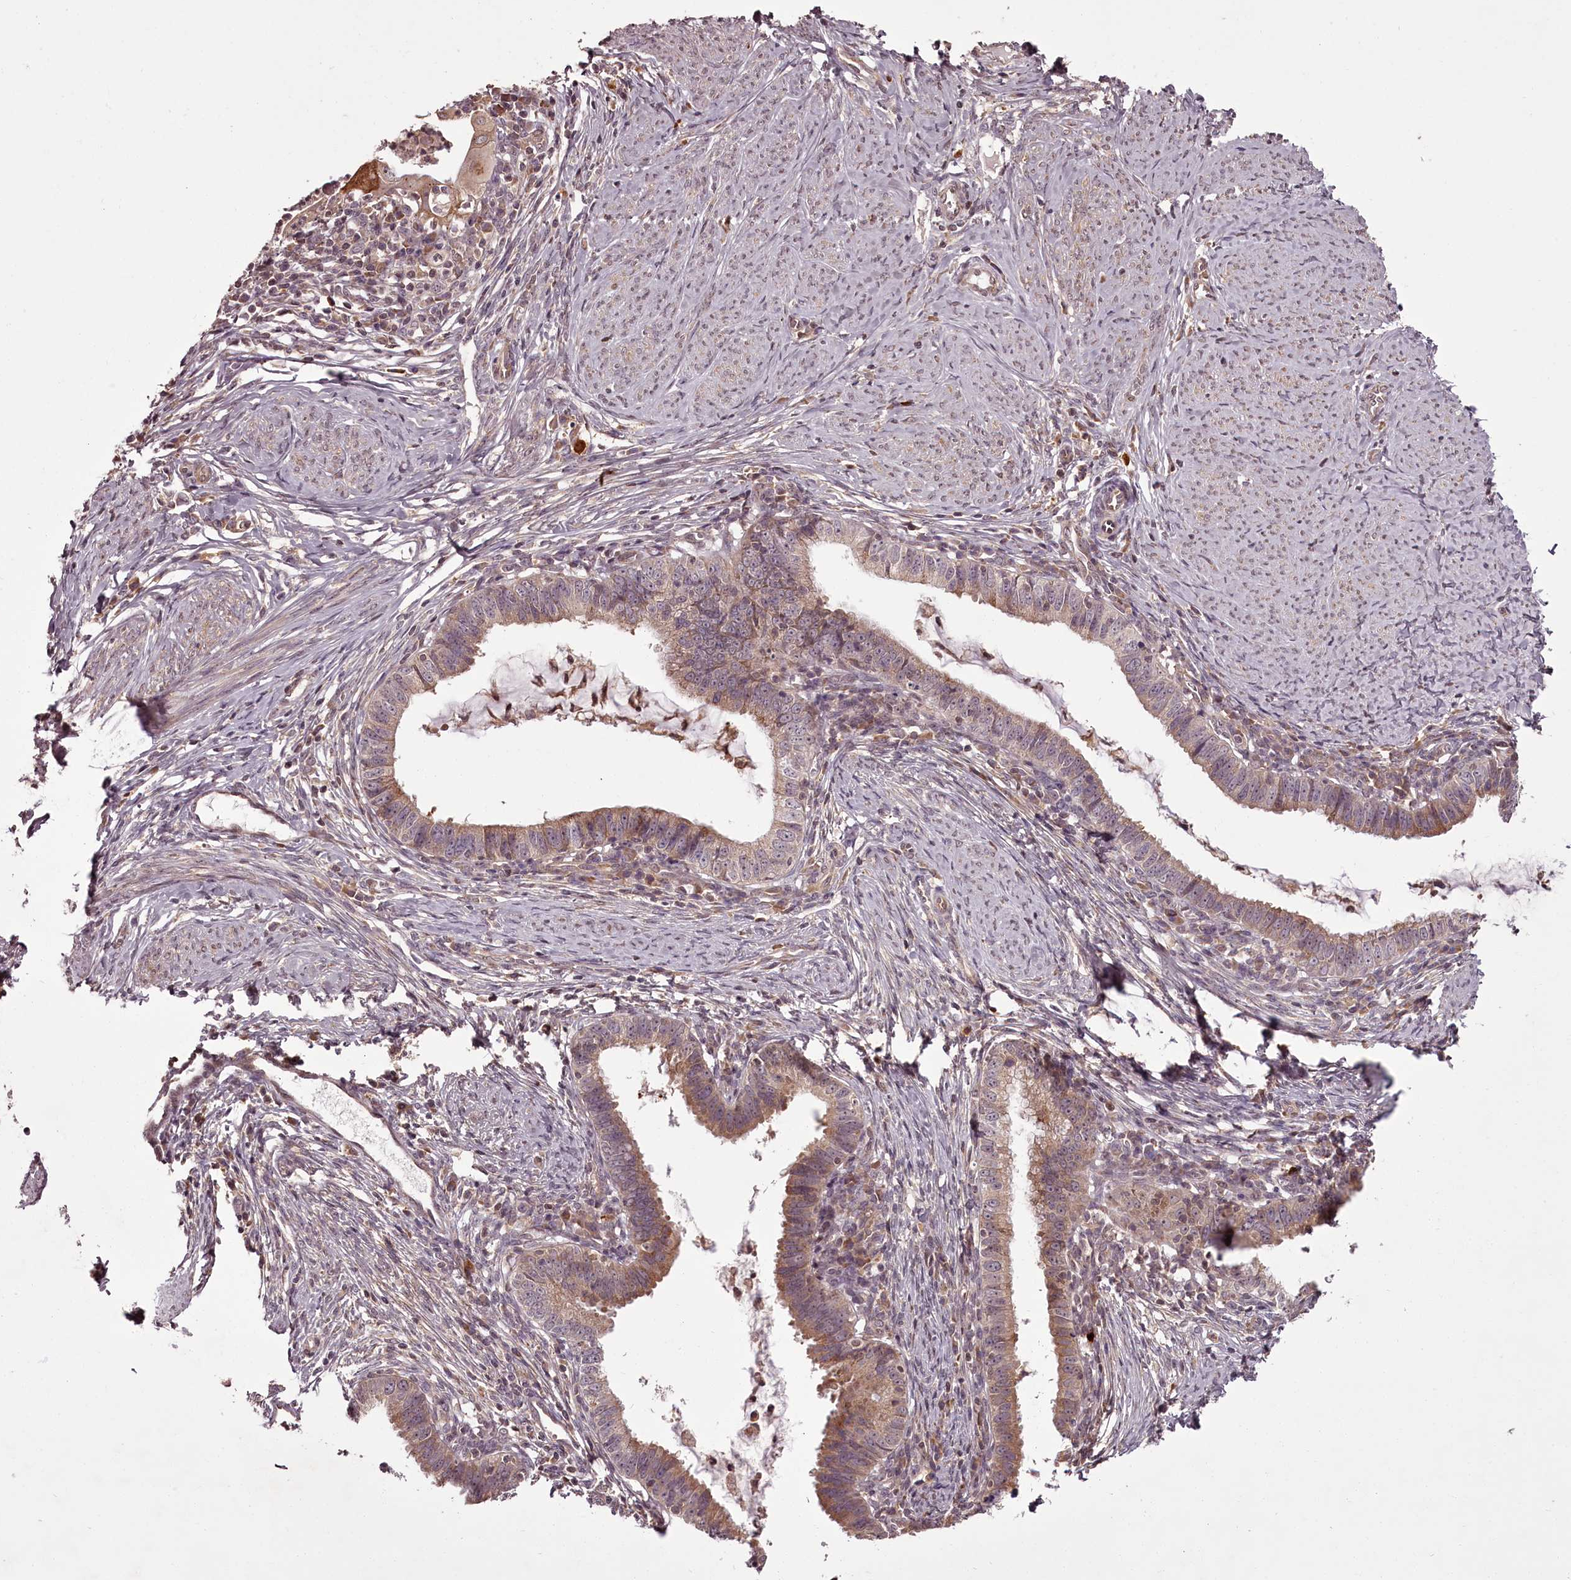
{"staining": {"intensity": "moderate", "quantity": "25%-75%", "location": "cytoplasmic/membranous"}, "tissue": "cervical cancer", "cell_type": "Tumor cells", "image_type": "cancer", "snomed": [{"axis": "morphology", "description": "Adenocarcinoma, NOS"}, {"axis": "topography", "description": "Cervix"}], "caption": "Human cervical adenocarcinoma stained for a protein (brown) shows moderate cytoplasmic/membranous positive expression in about 25%-75% of tumor cells.", "gene": "CCDC92", "patient": {"sex": "female", "age": 36}}